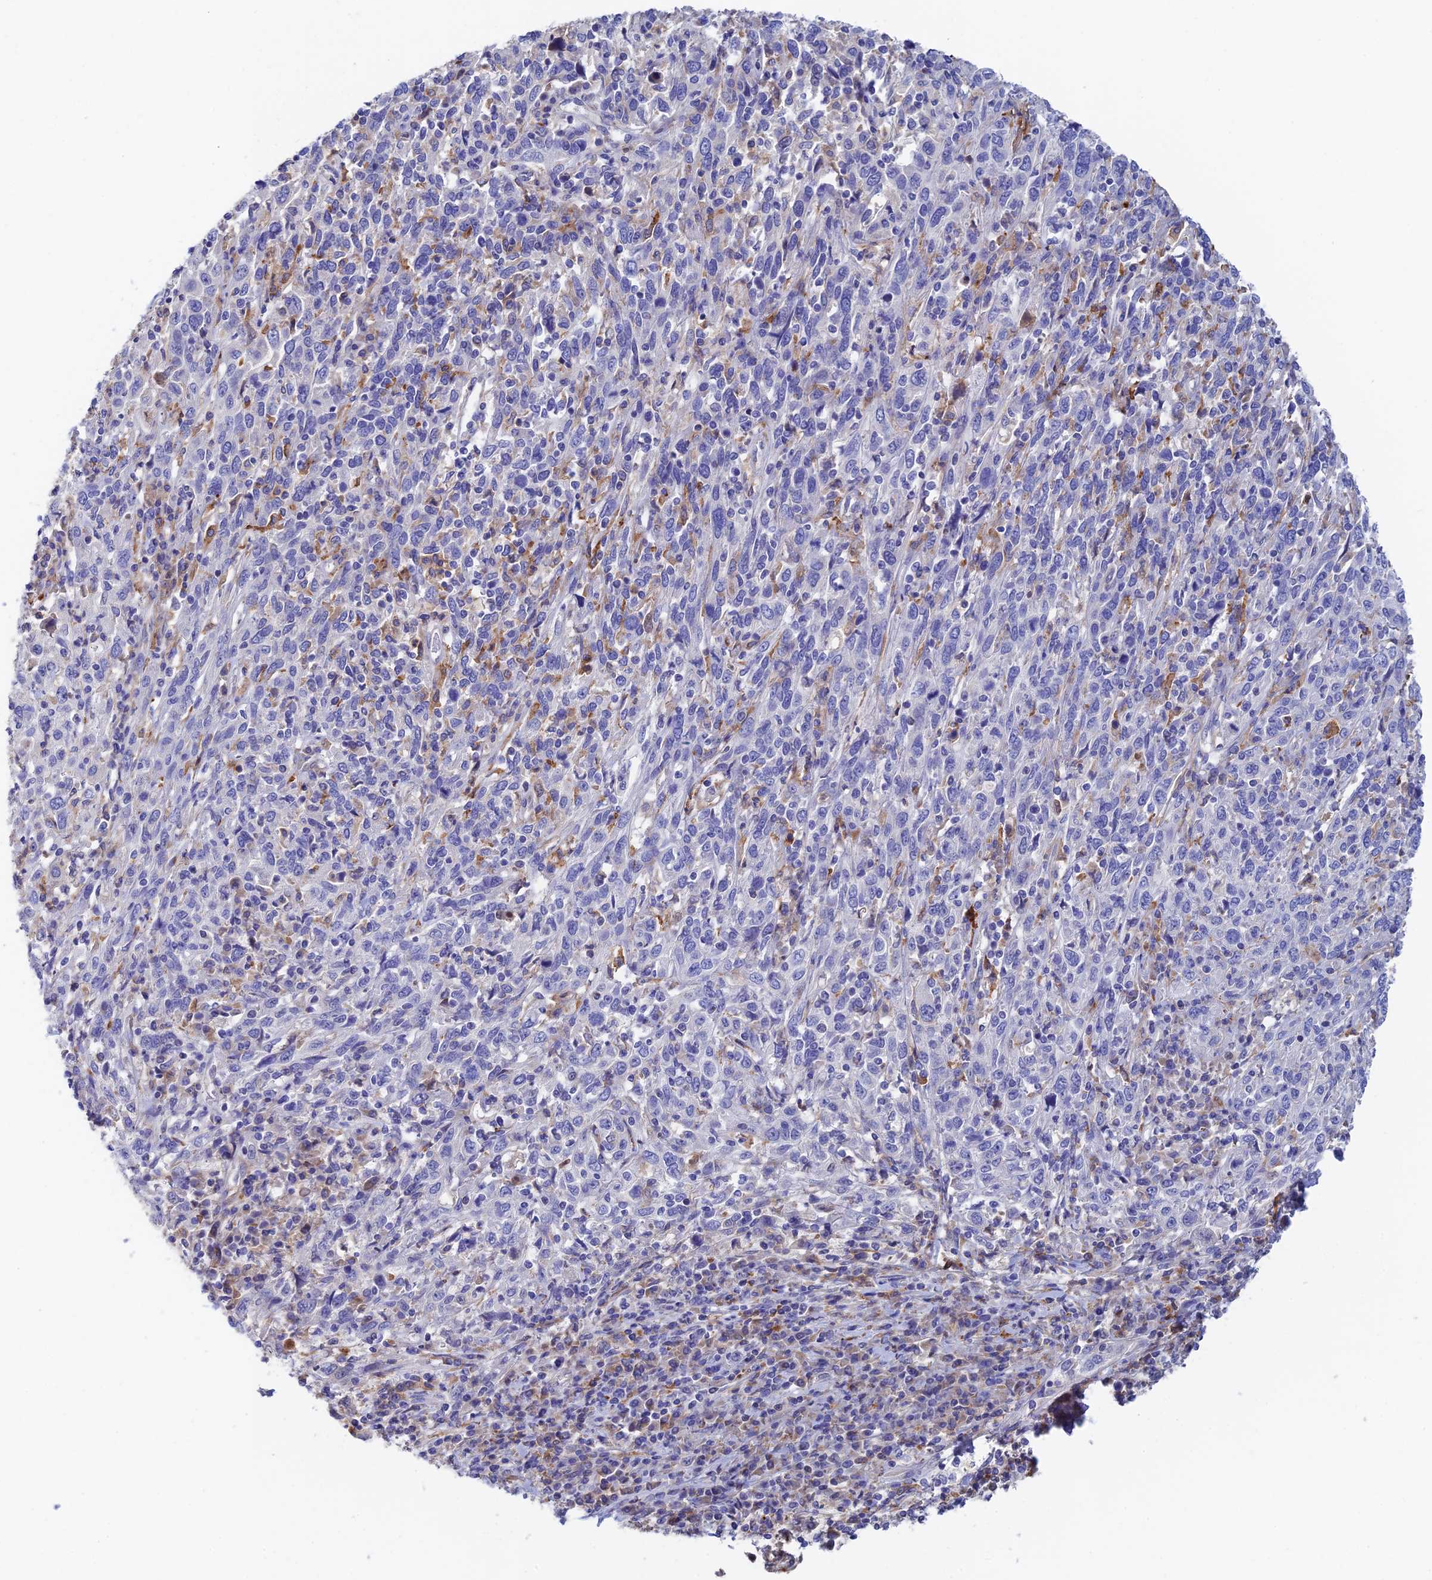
{"staining": {"intensity": "negative", "quantity": "none", "location": "none"}, "tissue": "cervical cancer", "cell_type": "Tumor cells", "image_type": "cancer", "snomed": [{"axis": "morphology", "description": "Squamous cell carcinoma, NOS"}, {"axis": "topography", "description": "Cervix"}], "caption": "DAB immunohistochemical staining of human cervical squamous cell carcinoma displays no significant staining in tumor cells. (DAB (3,3'-diaminobenzidine) immunohistochemistry, high magnification).", "gene": "RPGRIP1L", "patient": {"sex": "female", "age": 46}}